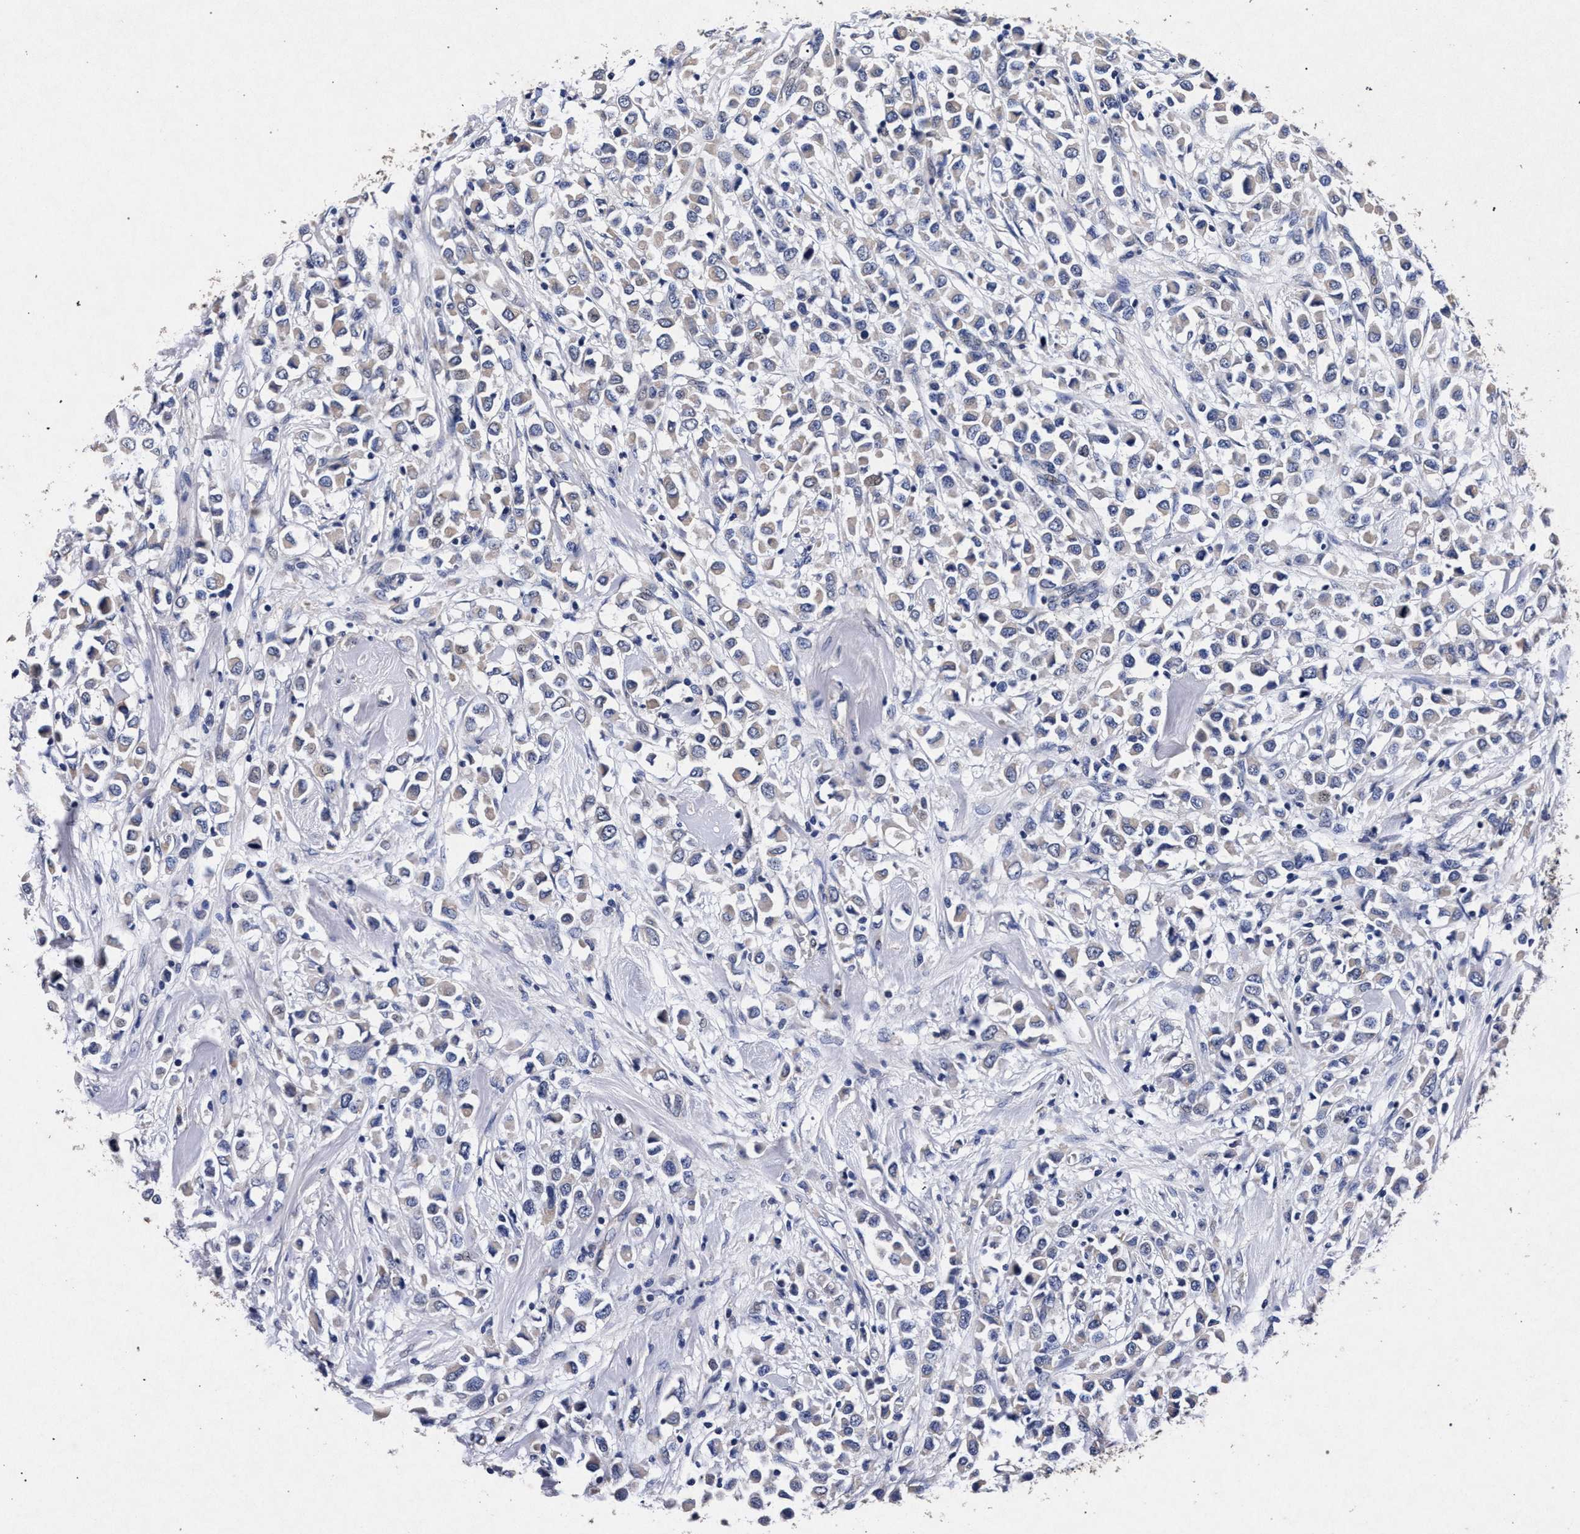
{"staining": {"intensity": "weak", "quantity": "<25%", "location": "cytoplasmic/membranous"}, "tissue": "breast cancer", "cell_type": "Tumor cells", "image_type": "cancer", "snomed": [{"axis": "morphology", "description": "Duct carcinoma"}, {"axis": "topography", "description": "Breast"}], "caption": "Breast infiltrating ductal carcinoma was stained to show a protein in brown. There is no significant expression in tumor cells.", "gene": "ATP1A2", "patient": {"sex": "female", "age": 61}}